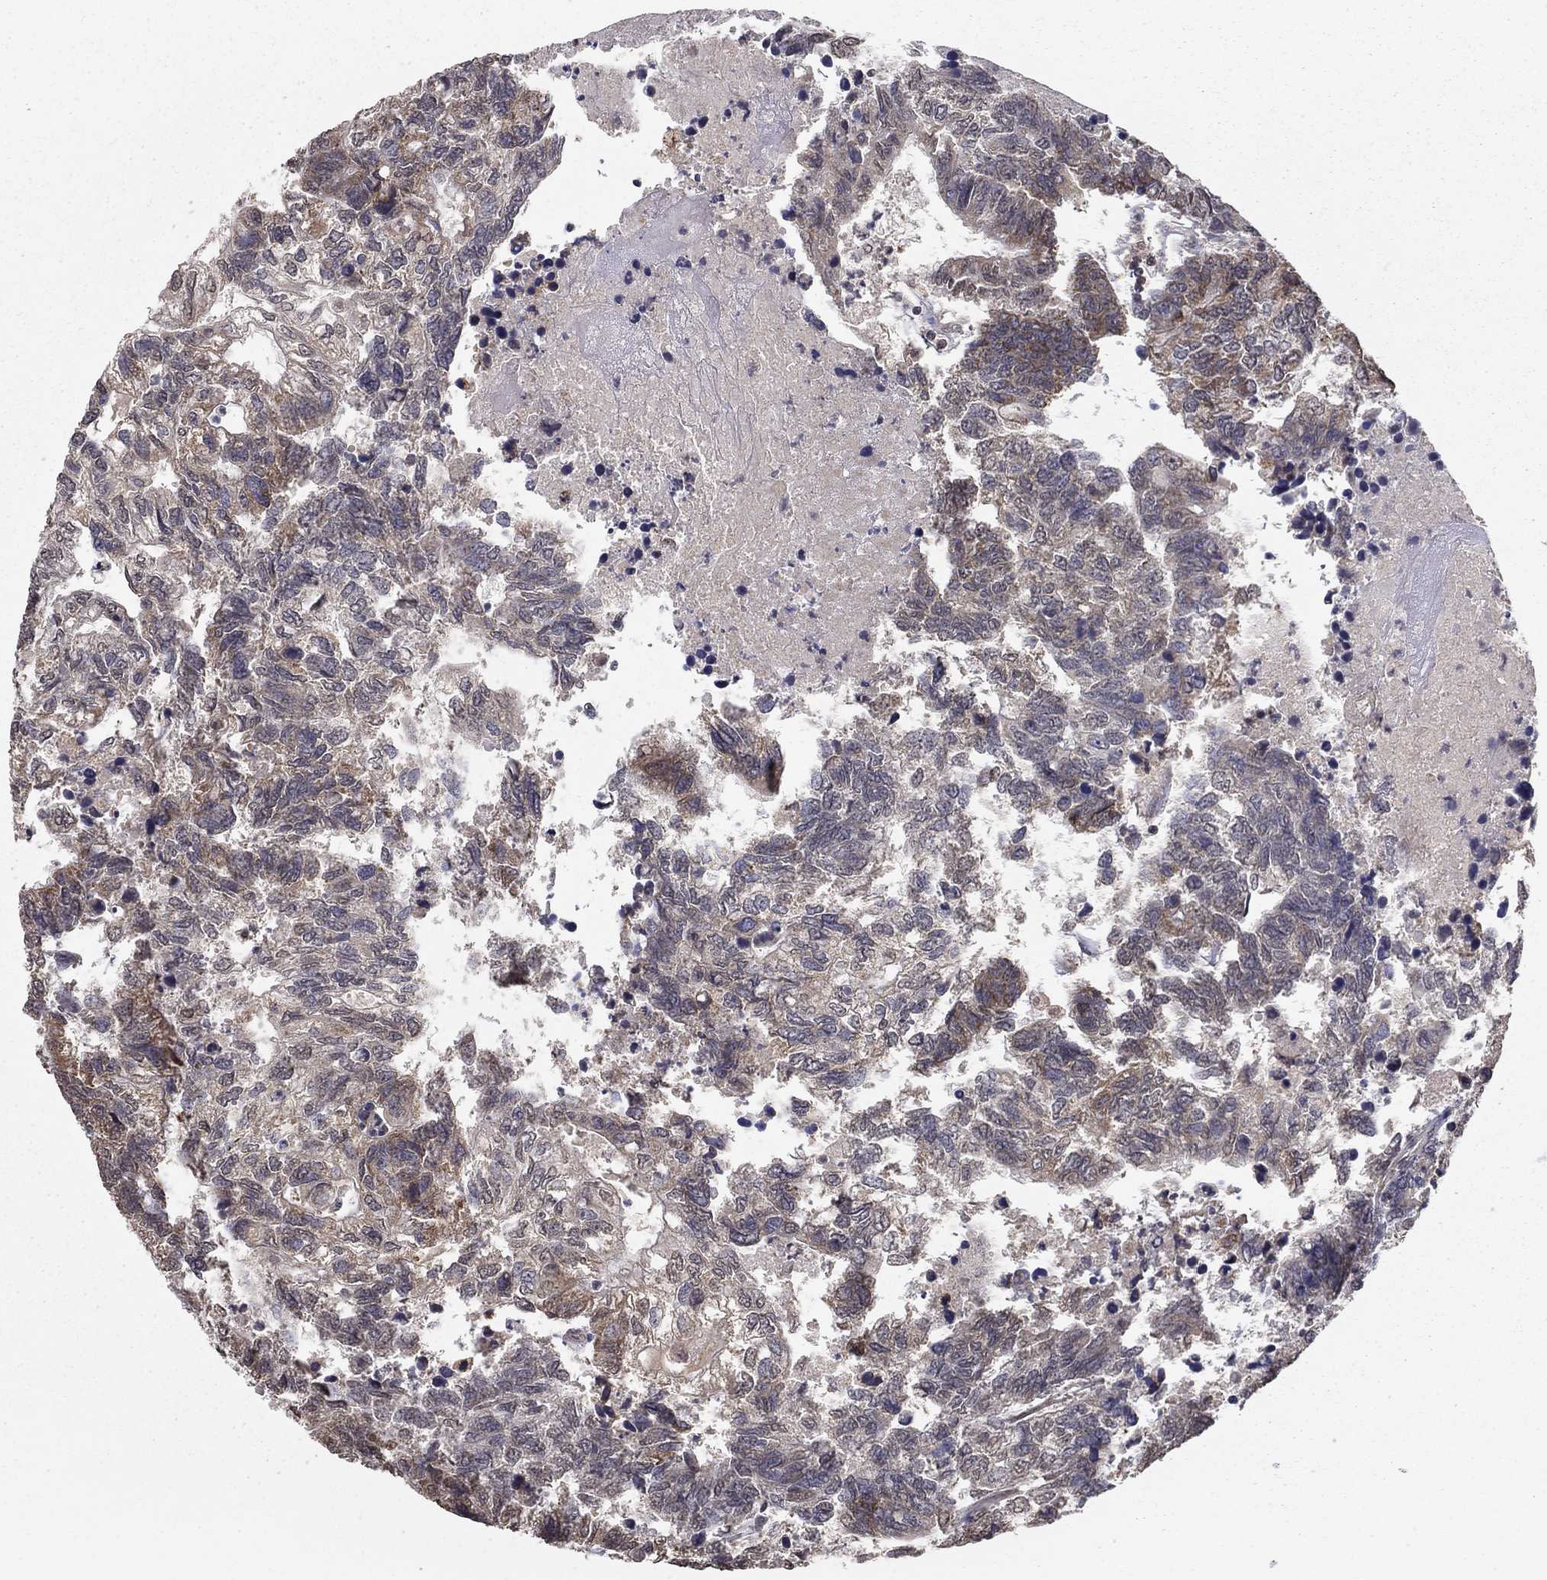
{"staining": {"intensity": "weak", "quantity": "<25%", "location": "cytoplasmic/membranous"}, "tissue": "colorectal cancer", "cell_type": "Tumor cells", "image_type": "cancer", "snomed": [{"axis": "morphology", "description": "Adenocarcinoma, NOS"}, {"axis": "topography", "description": "Colon"}], "caption": "High magnification brightfield microscopy of adenocarcinoma (colorectal) stained with DAB (brown) and counterstained with hematoxylin (blue): tumor cells show no significant staining. (Stains: DAB IHC with hematoxylin counter stain, Microscopy: brightfield microscopy at high magnification).", "gene": "SLC2A13", "patient": {"sex": "female", "age": 48}}